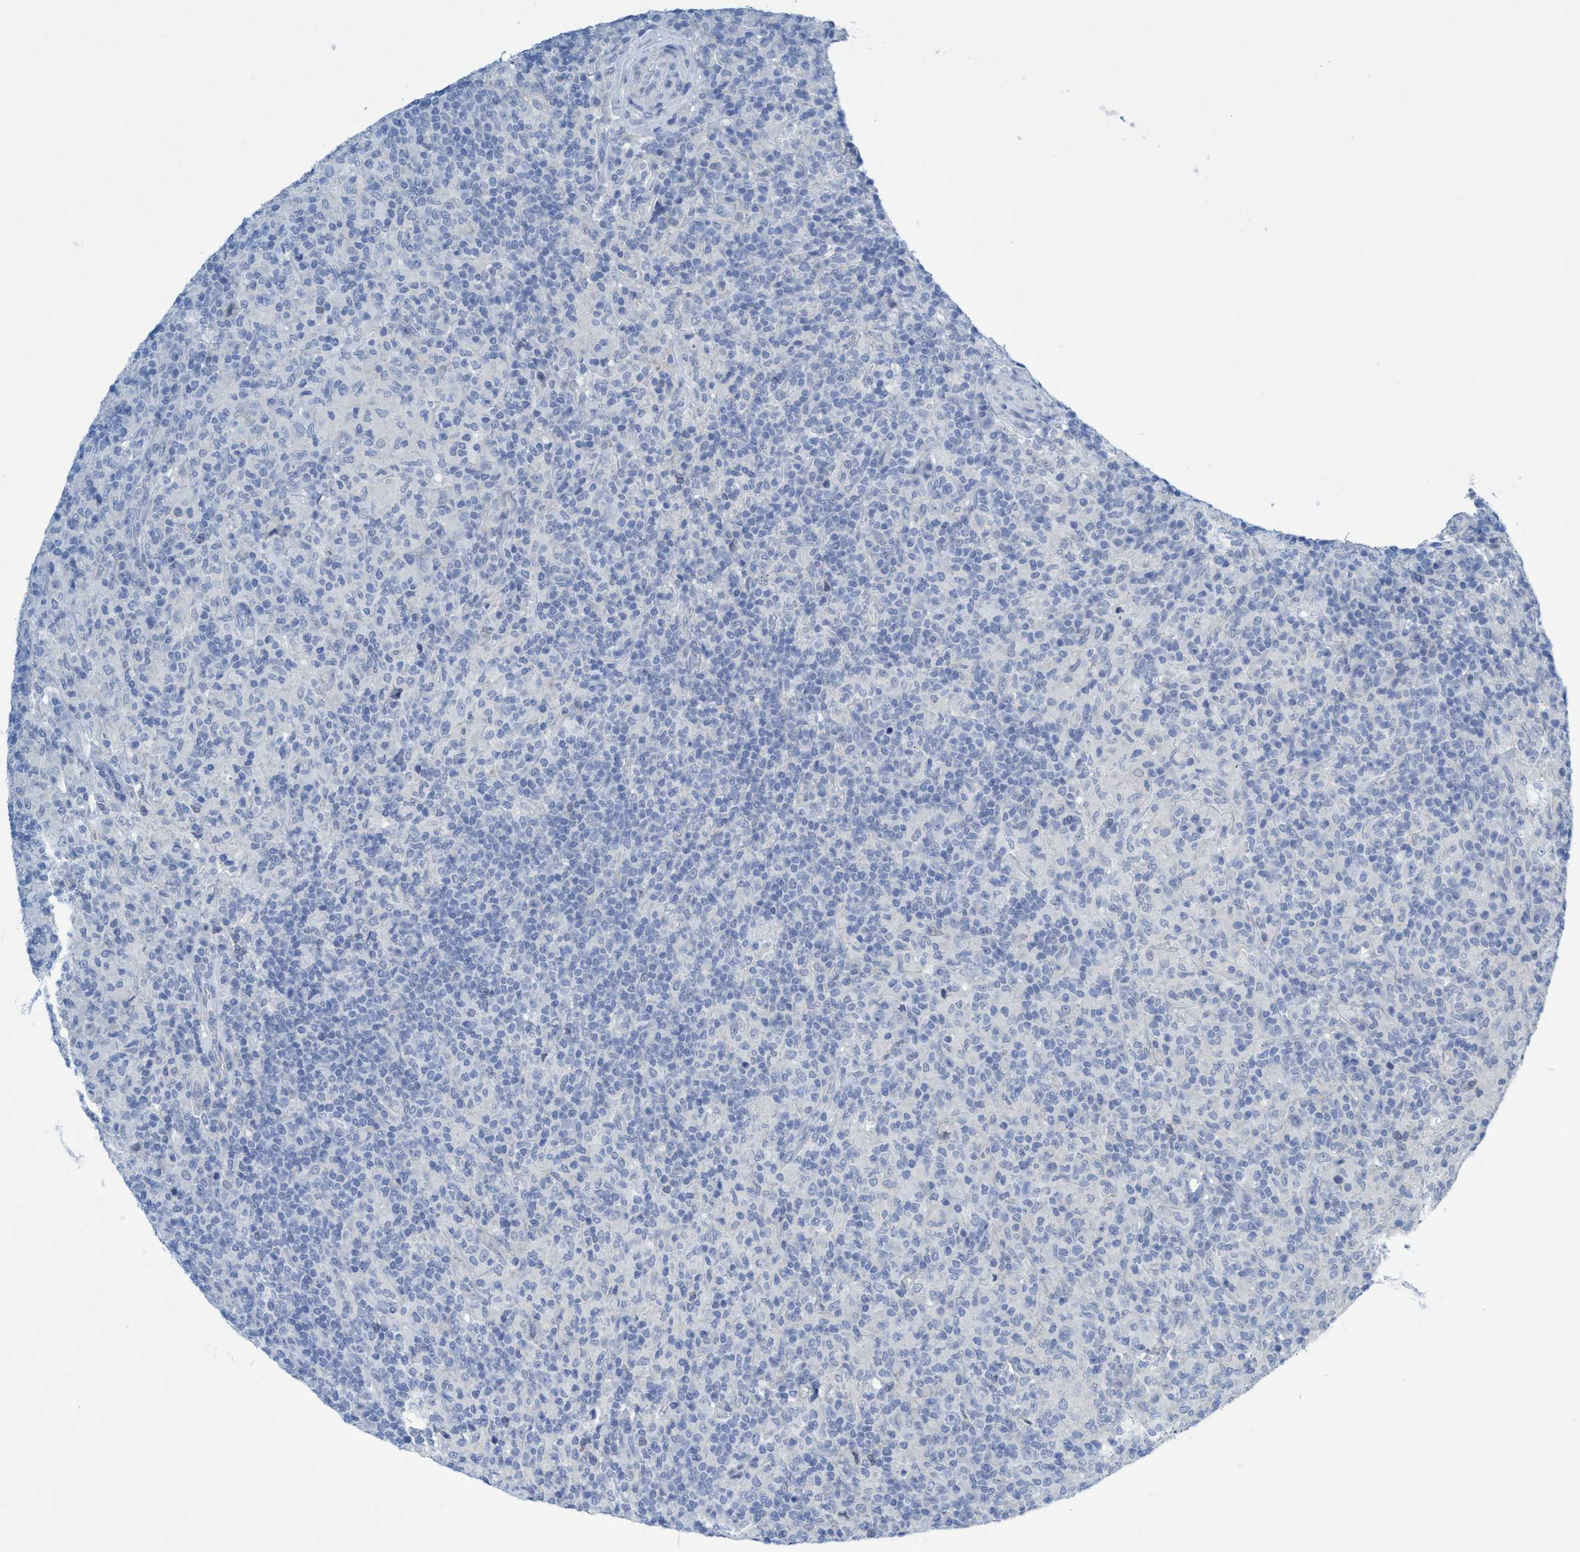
{"staining": {"intensity": "negative", "quantity": "none", "location": "none"}, "tissue": "lymphoma", "cell_type": "Tumor cells", "image_type": "cancer", "snomed": [{"axis": "morphology", "description": "Hodgkin's disease, NOS"}, {"axis": "topography", "description": "Lymph node"}], "caption": "Immunohistochemistry (IHC) histopathology image of Hodgkin's disease stained for a protein (brown), which displays no positivity in tumor cells.", "gene": "RNF208", "patient": {"sex": "male", "age": 70}}